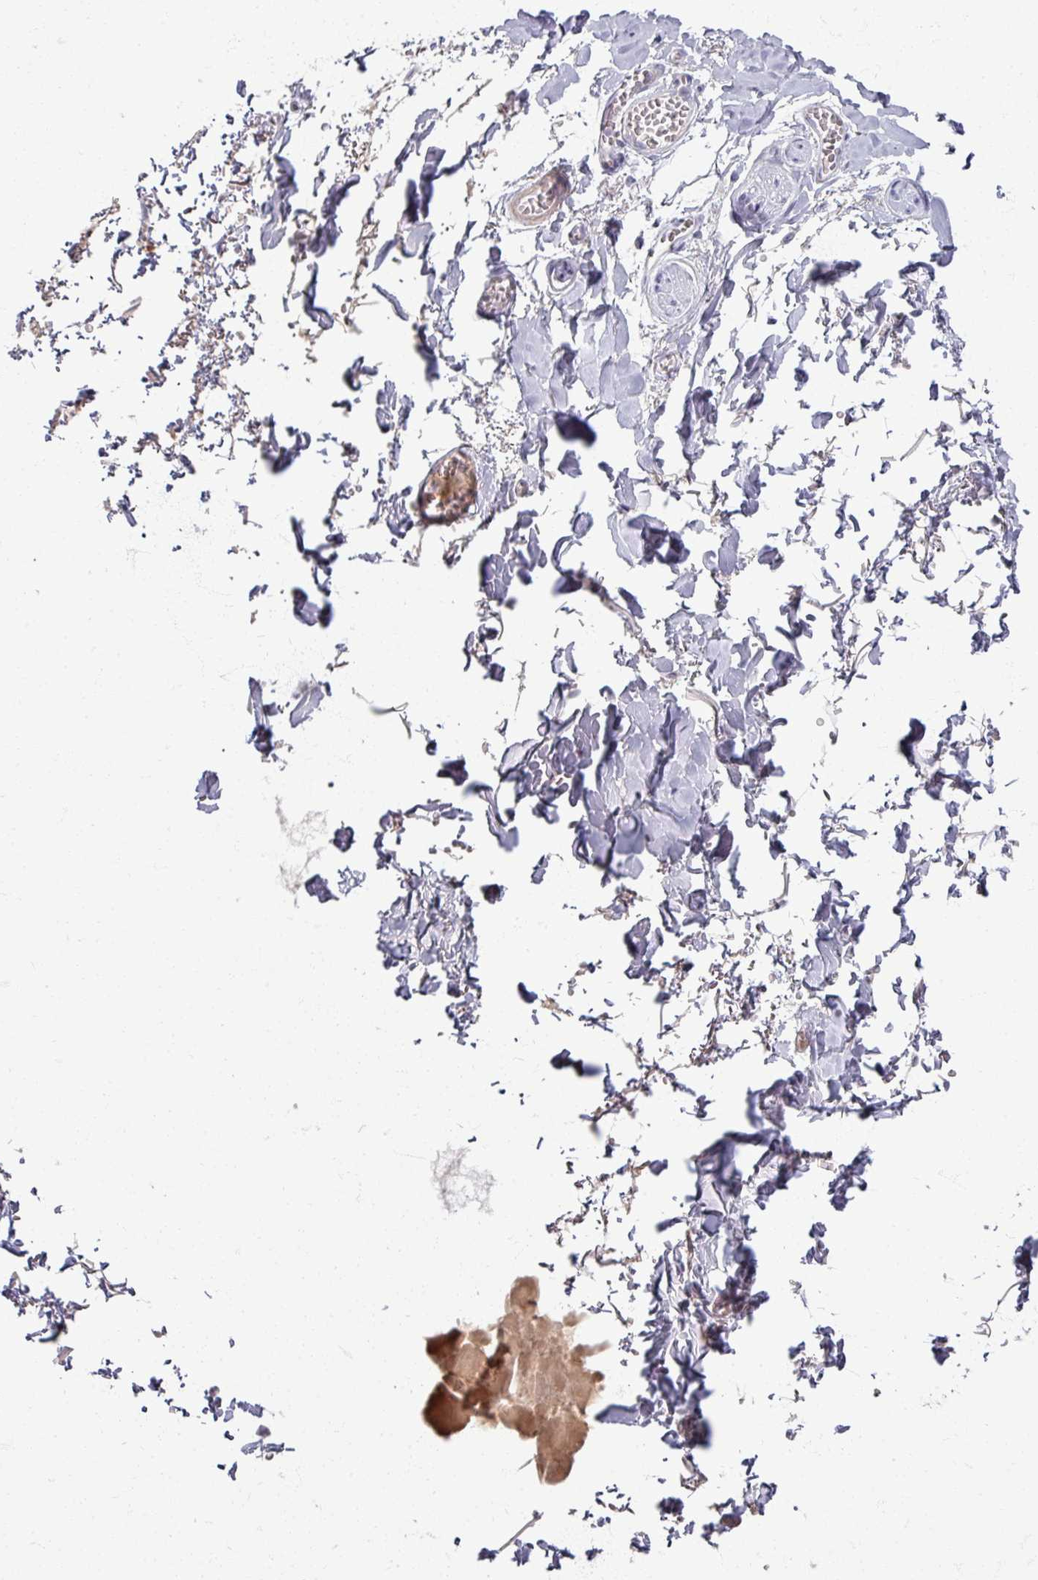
{"staining": {"intensity": "negative", "quantity": "none", "location": "none"}, "tissue": "adipose tissue", "cell_type": "Adipocytes", "image_type": "normal", "snomed": [{"axis": "morphology", "description": "Normal tissue, NOS"}, {"axis": "topography", "description": "Vulva"}, {"axis": "topography", "description": "Vagina"}, {"axis": "topography", "description": "Peripheral nerve tissue"}], "caption": "Adipose tissue stained for a protein using immunohistochemistry exhibits no staining adipocytes.", "gene": "TTLL7", "patient": {"sex": "female", "age": 66}}